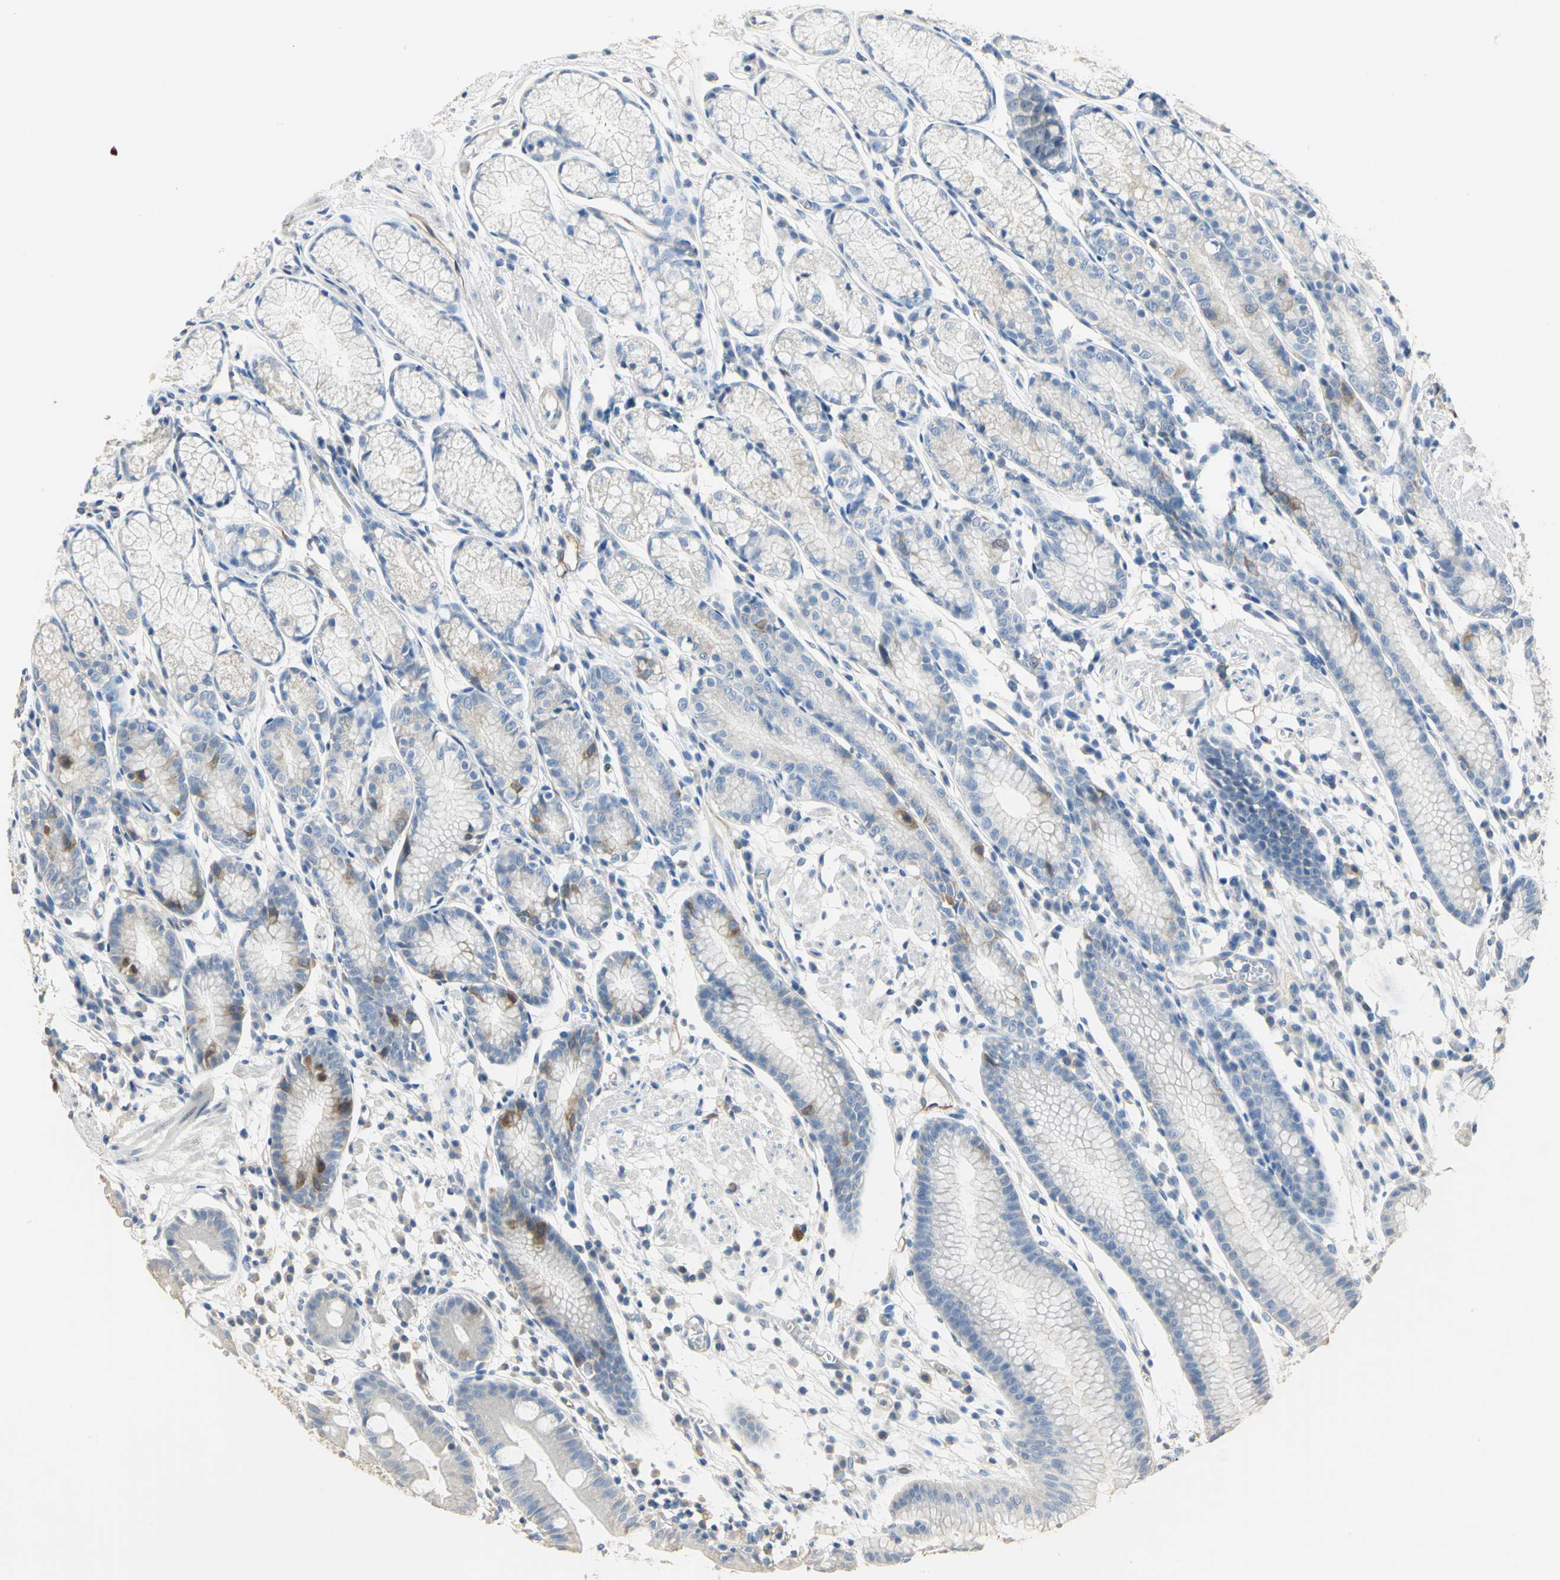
{"staining": {"intensity": "moderate", "quantity": "<25%", "location": "cytoplasmic/membranous"}, "tissue": "stomach", "cell_type": "Glandular cells", "image_type": "normal", "snomed": [{"axis": "morphology", "description": "Normal tissue, NOS"}, {"axis": "morphology", "description": "Inflammation, NOS"}, {"axis": "topography", "description": "Stomach, lower"}], "caption": "Glandular cells display low levels of moderate cytoplasmic/membranous positivity in approximately <25% of cells in unremarkable human stomach. The staining was performed using DAB (3,3'-diaminobenzidine), with brown indicating positive protein expression. Nuclei are stained blue with hematoxylin.", "gene": "DLGAP5", "patient": {"sex": "male", "age": 59}}